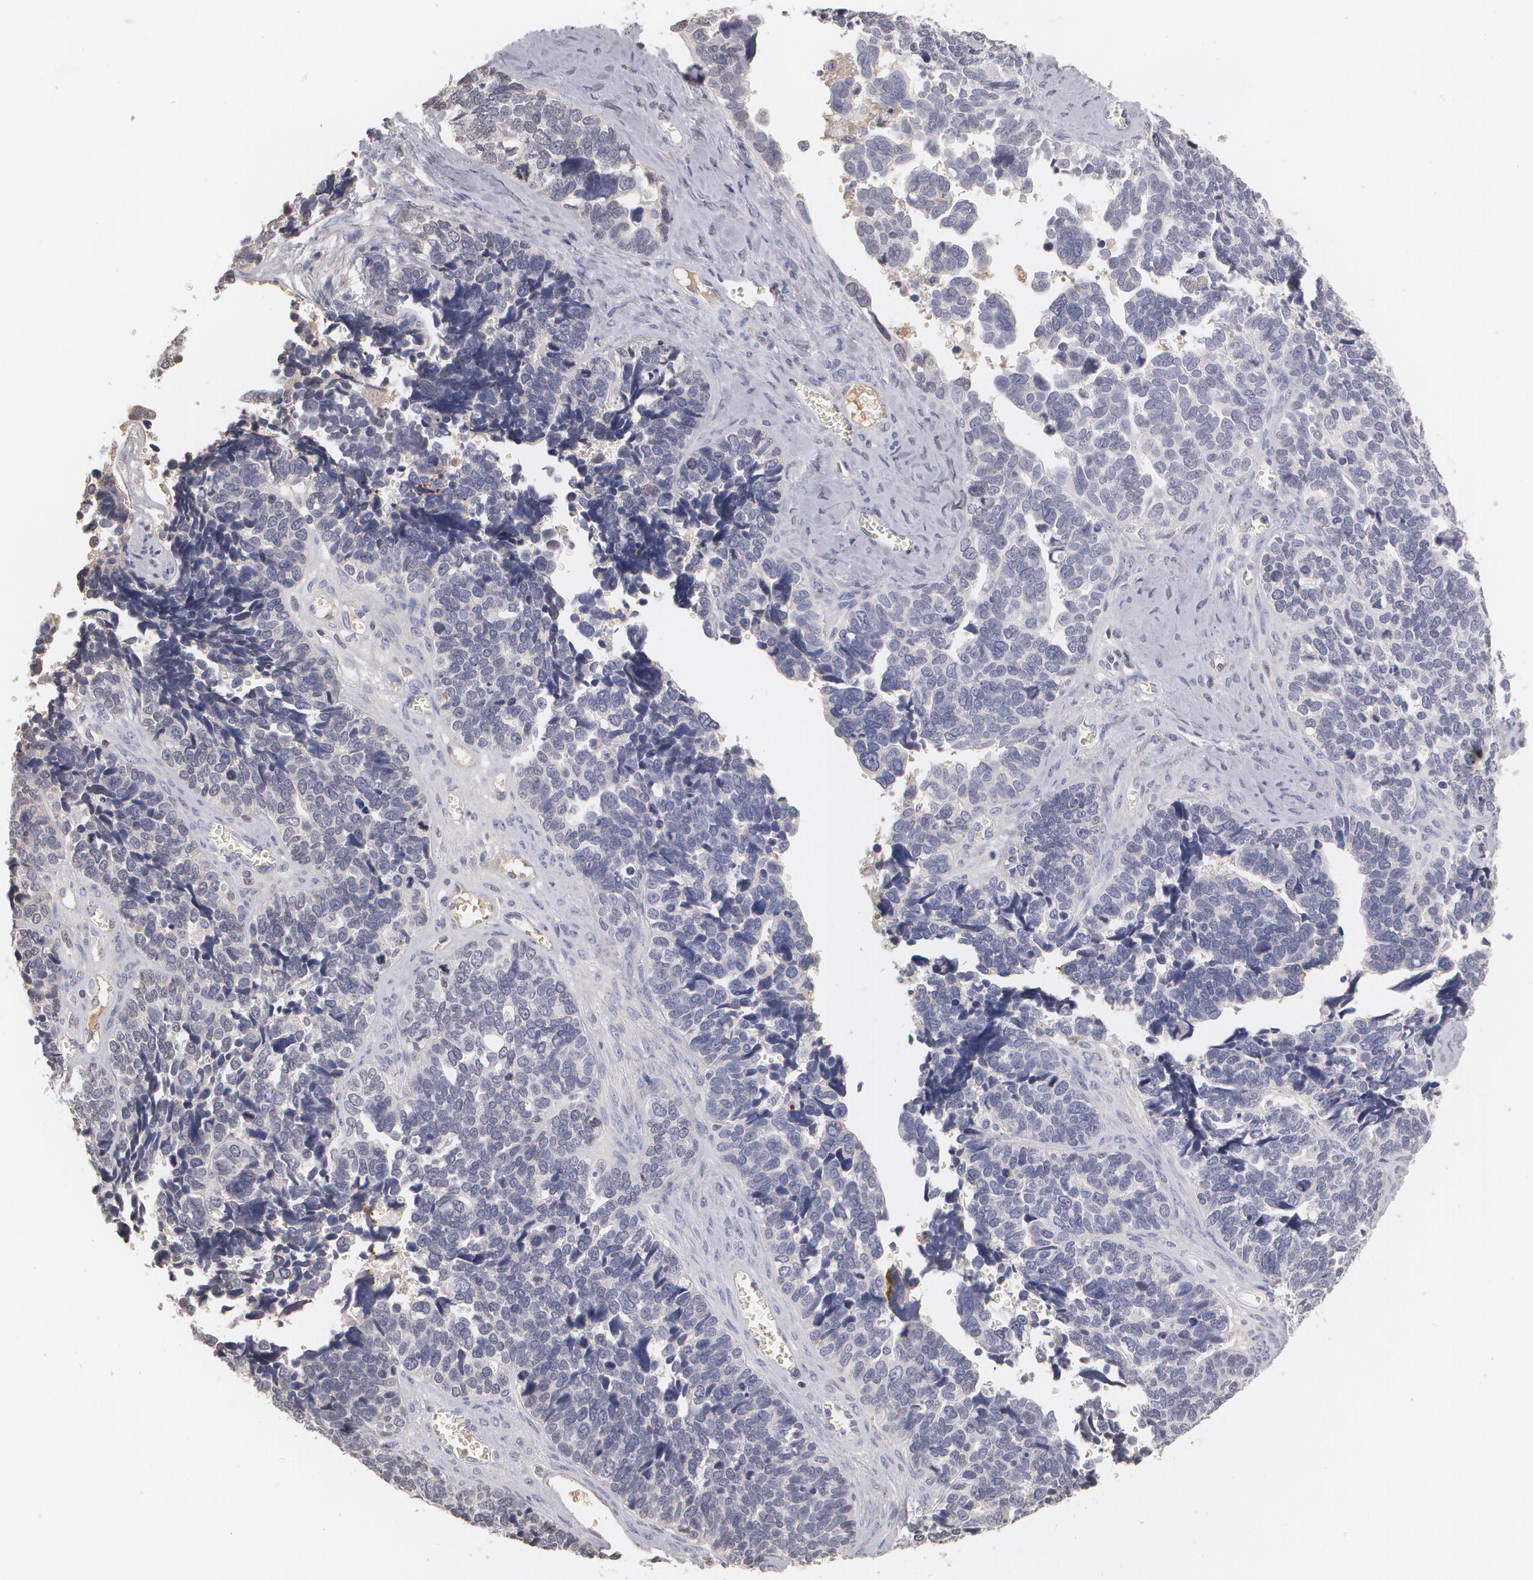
{"staining": {"intensity": "negative", "quantity": "none", "location": "none"}, "tissue": "ovarian cancer", "cell_type": "Tumor cells", "image_type": "cancer", "snomed": [{"axis": "morphology", "description": "Cystadenocarcinoma, serous, NOS"}, {"axis": "topography", "description": "Ovary"}], "caption": "IHC photomicrograph of neoplastic tissue: human serous cystadenocarcinoma (ovarian) stained with DAB shows no significant protein staining in tumor cells.", "gene": "SERPINA1", "patient": {"sex": "female", "age": 77}}